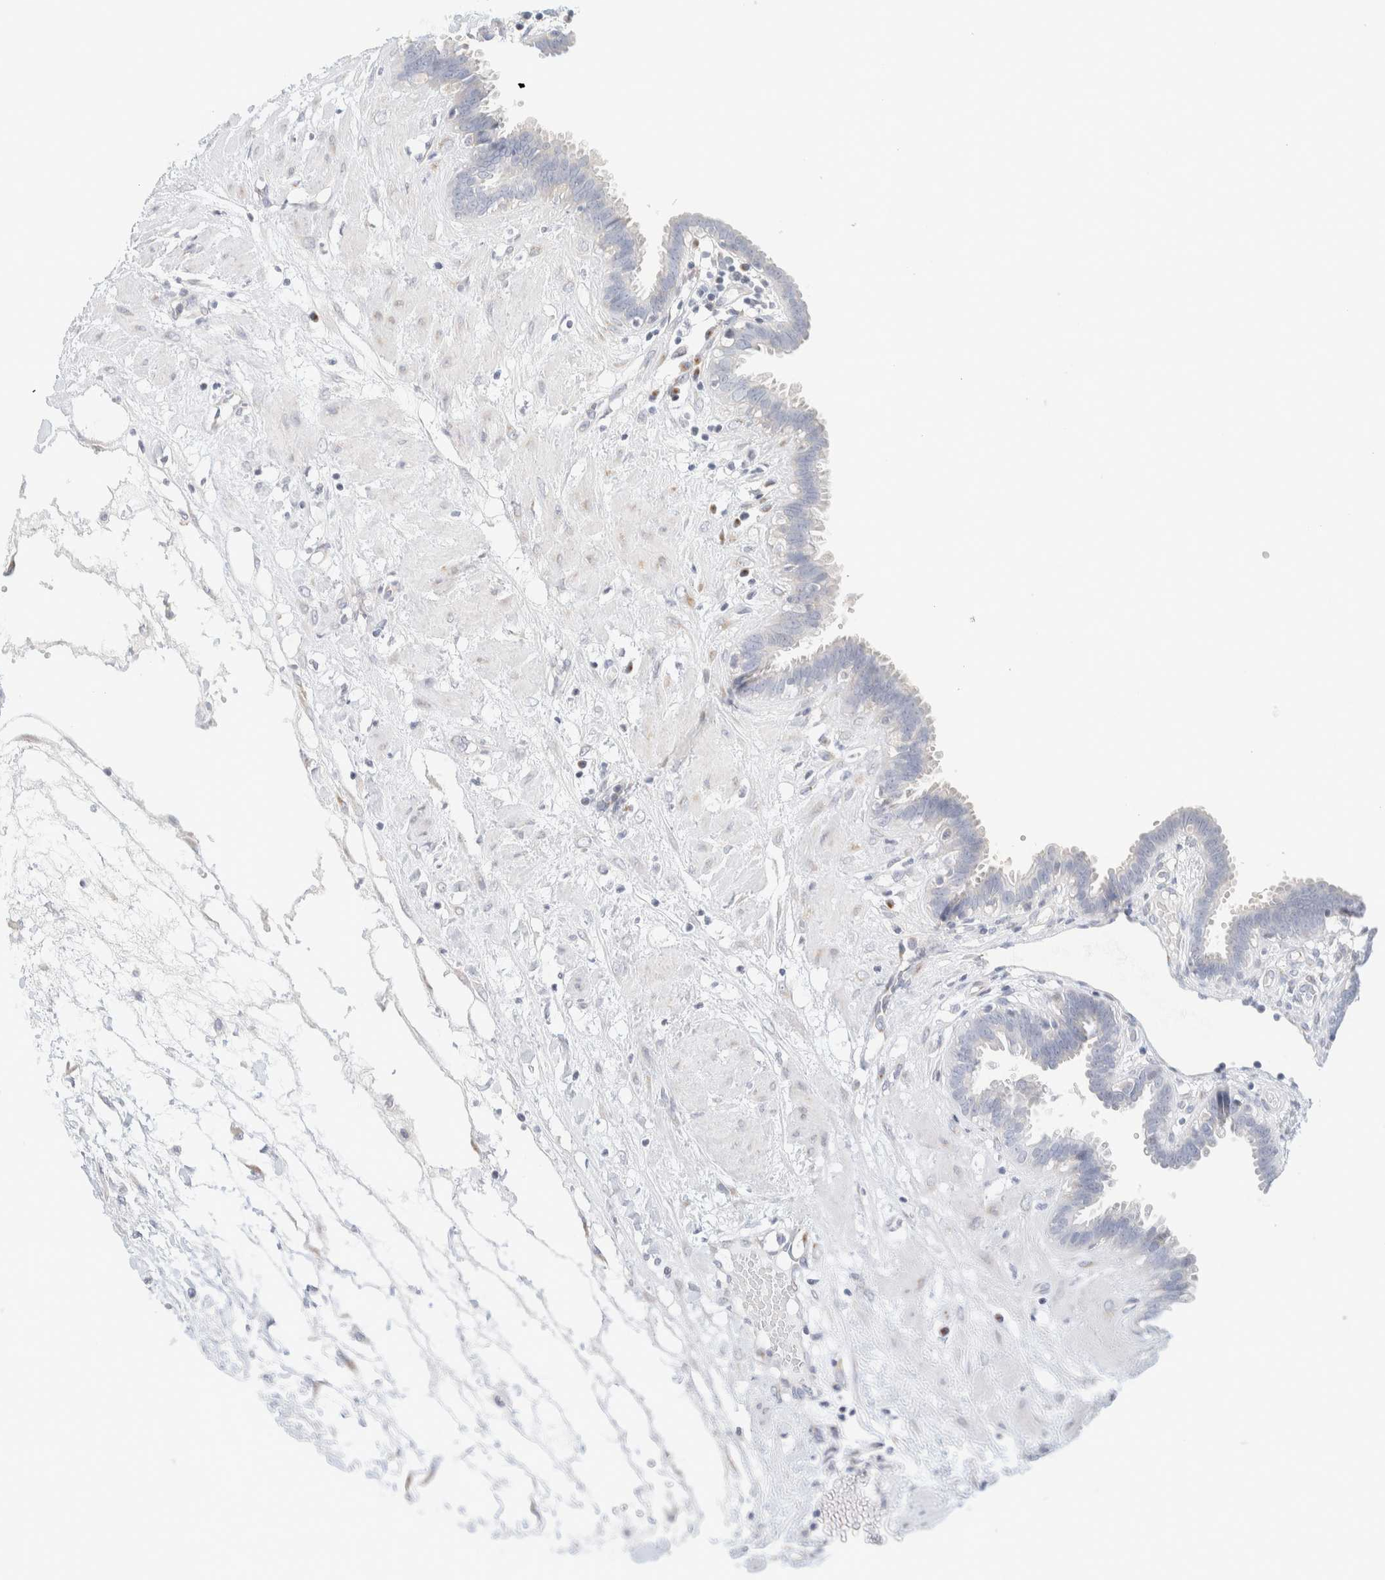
{"staining": {"intensity": "weak", "quantity": "25%-75%", "location": "cytoplasmic/membranous"}, "tissue": "fallopian tube", "cell_type": "Glandular cells", "image_type": "normal", "snomed": [{"axis": "morphology", "description": "Normal tissue, NOS"}, {"axis": "topography", "description": "Fallopian tube"}, {"axis": "topography", "description": "Placenta"}], "caption": "Protein expression by immunohistochemistry exhibits weak cytoplasmic/membranous positivity in about 25%-75% of glandular cells in normal fallopian tube. (Stains: DAB in brown, nuclei in blue, Microscopy: brightfield microscopy at high magnification).", "gene": "SPNS3", "patient": {"sex": "female", "age": 32}}